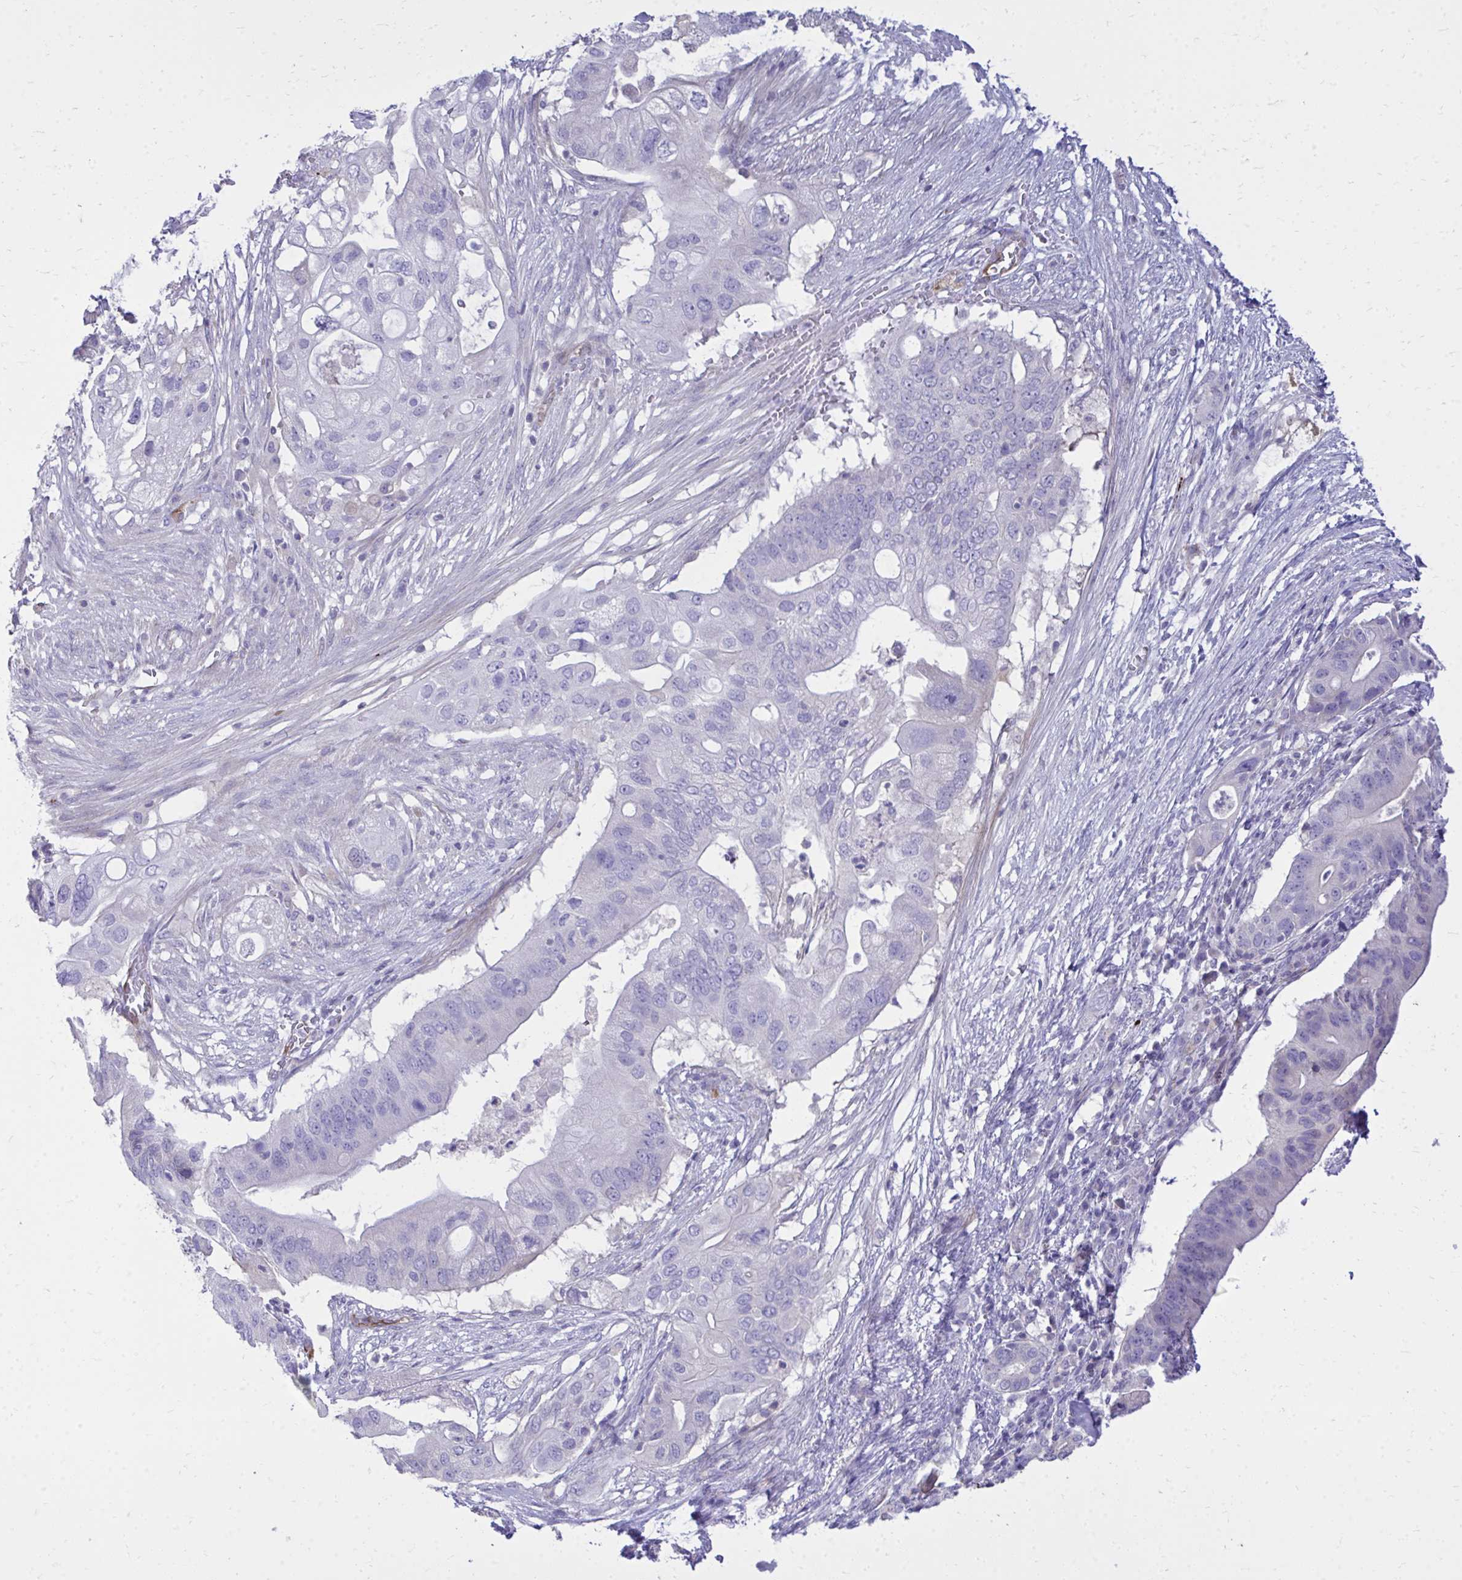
{"staining": {"intensity": "negative", "quantity": "none", "location": "none"}, "tissue": "pancreatic cancer", "cell_type": "Tumor cells", "image_type": "cancer", "snomed": [{"axis": "morphology", "description": "Adenocarcinoma, NOS"}, {"axis": "topography", "description": "Pancreas"}], "caption": "IHC image of human pancreatic cancer (adenocarcinoma) stained for a protein (brown), which reveals no expression in tumor cells.", "gene": "TP53I11", "patient": {"sex": "female", "age": 72}}